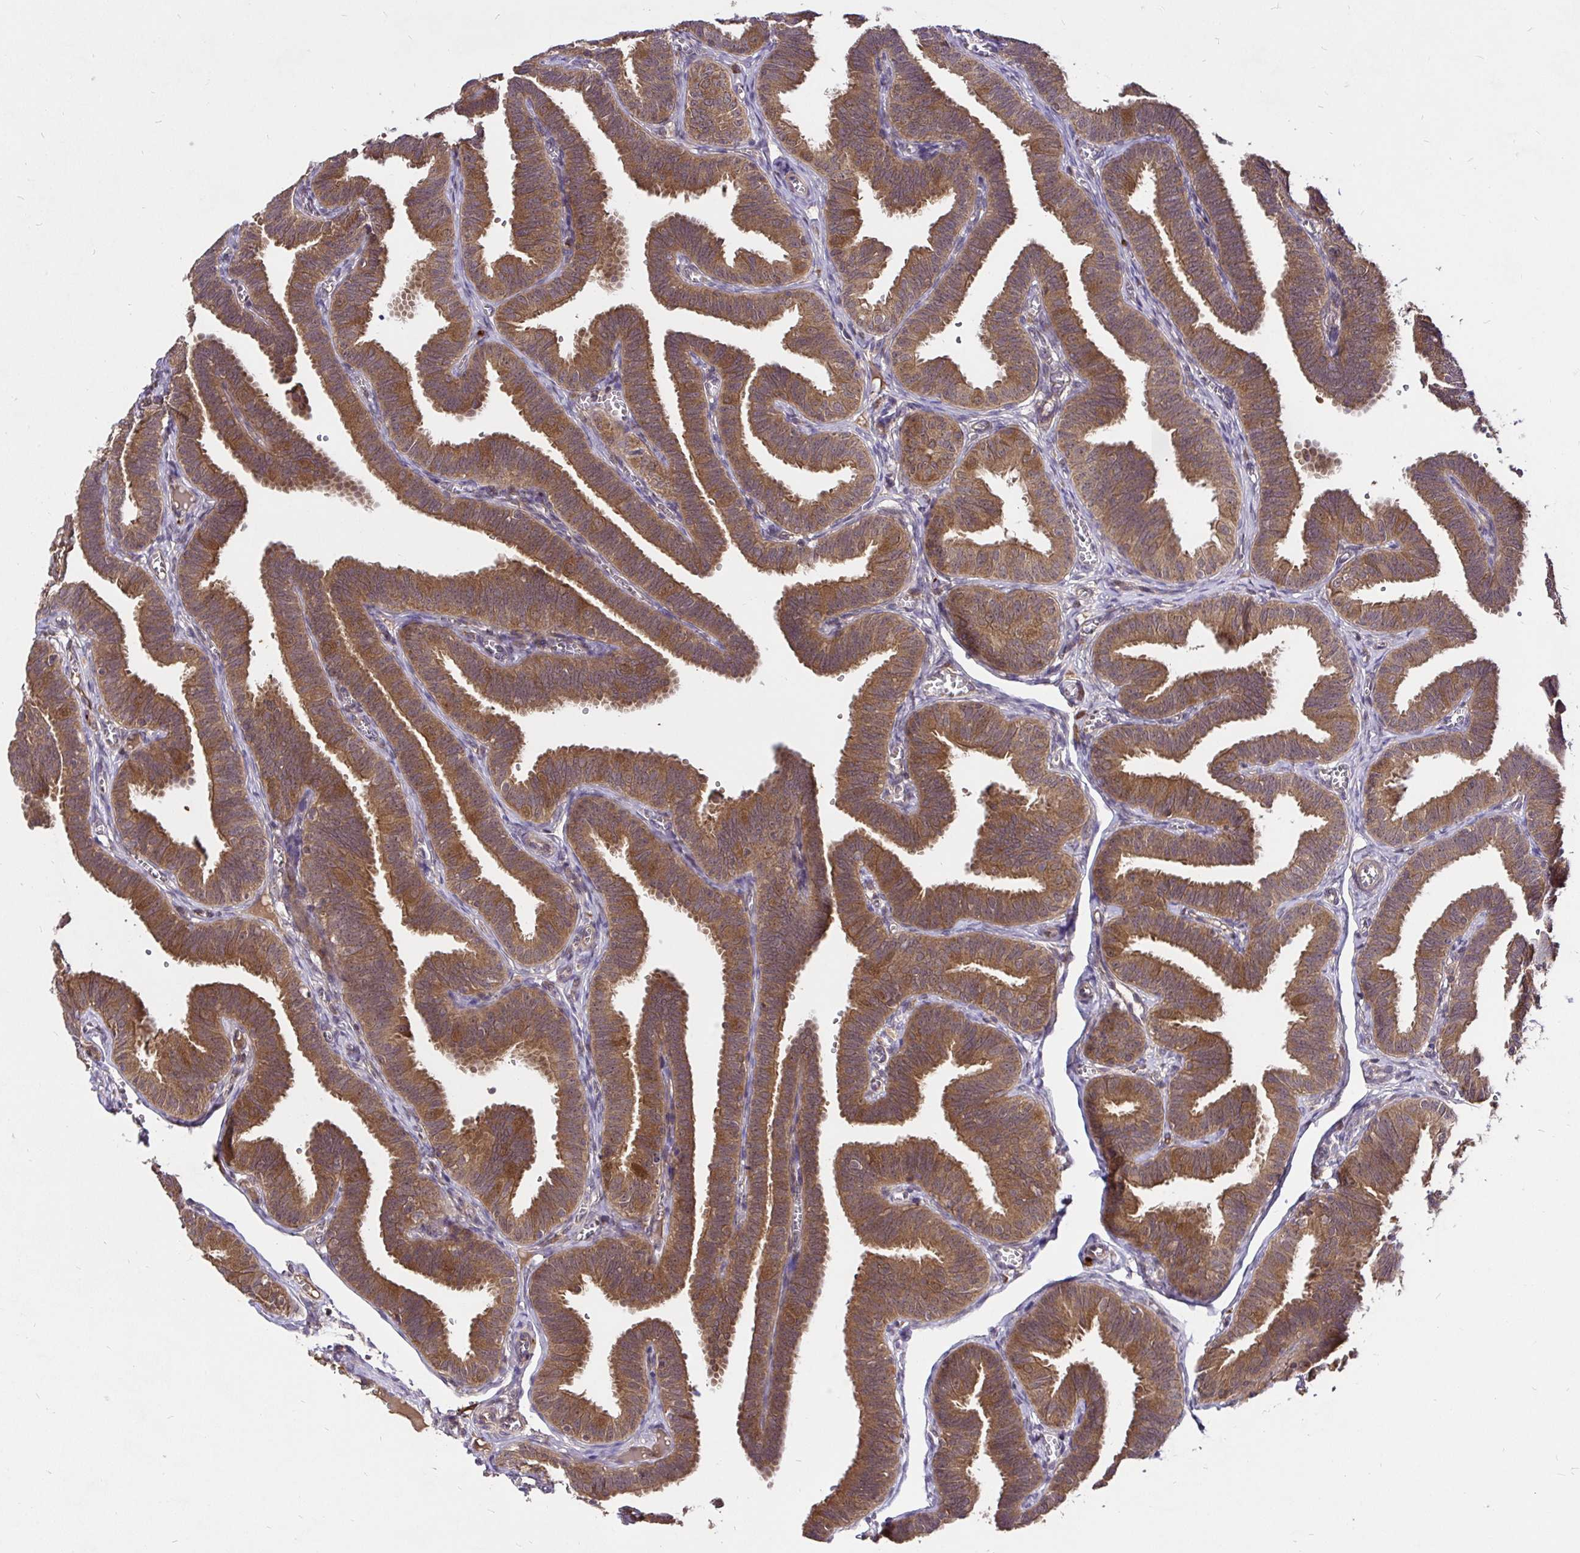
{"staining": {"intensity": "moderate", "quantity": ">75%", "location": "cytoplasmic/membranous"}, "tissue": "fallopian tube", "cell_type": "Glandular cells", "image_type": "normal", "snomed": [{"axis": "morphology", "description": "Normal tissue, NOS"}, {"axis": "topography", "description": "Fallopian tube"}], "caption": "IHC of normal fallopian tube displays medium levels of moderate cytoplasmic/membranous expression in about >75% of glandular cells. (DAB IHC with brightfield microscopy, high magnification).", "gene": "UBE2M", "patient": {"sex": "female", "age": 25}}